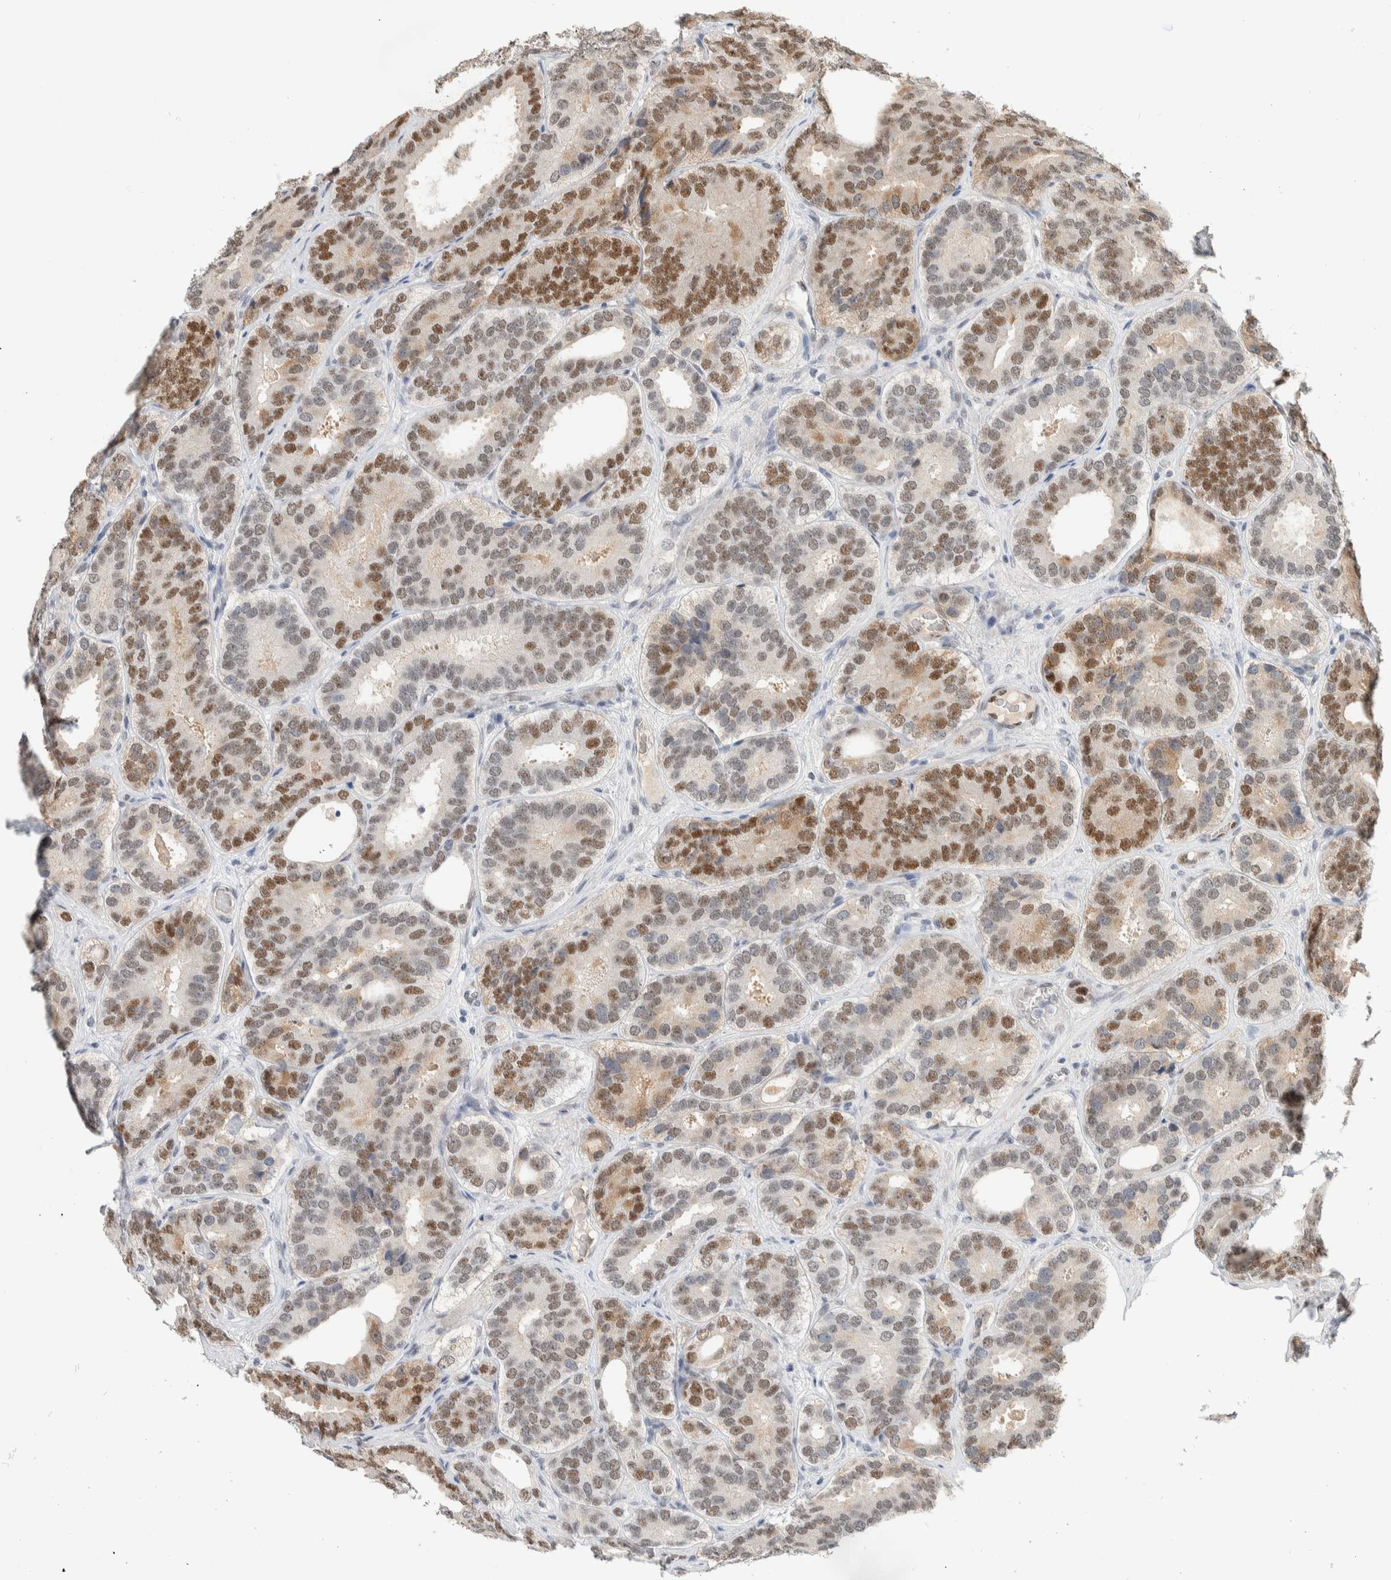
{"staining": {"intensity": "moderate", "quantity": "25%-75%", "location": "cytoplasmic/membranous,nuclear"}, "tissue": "prostate cancer", "cell_type": "Tumor cells", "image_type": "cancer", "snomed": [{"axis": "morphology", "description": "Adenocarcinoma, High grade"}, {"axis": "topography", "description": "Prostate"}], "caption": "About 25%-75% of tumor cells in high-grade adenocarcinoma (prostate) reveal moderate cytoplasmic/membranous and nuclear protein positivity as visualized by brown immunohistochemical staining.", "gene": "PUS7", "patient": {"sex": "male", "age": 56}}